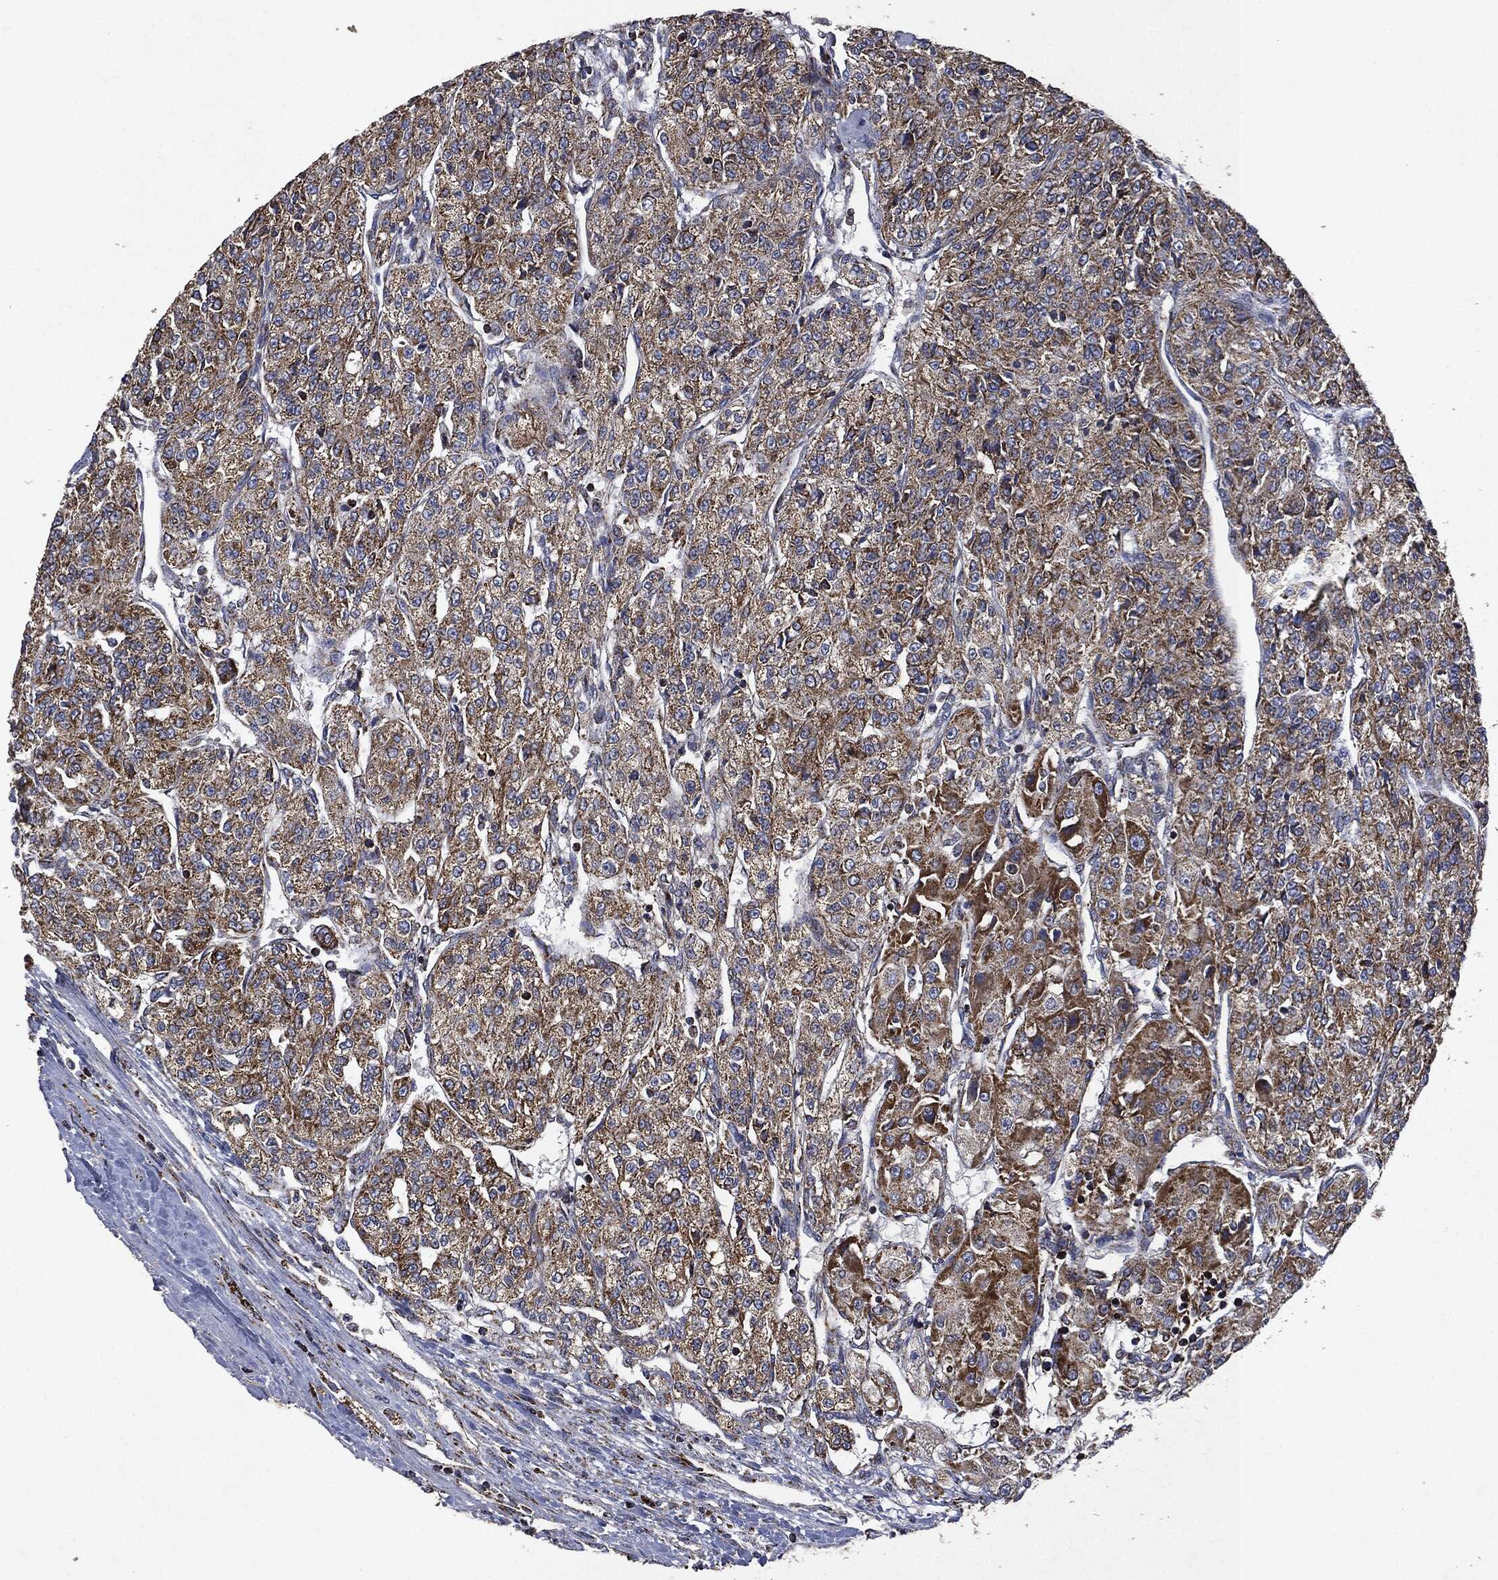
{"staining": {"intensity": "moderate", "quantity": ">75%", "location": "cytoplasmic/membranous"}, "tissue": "renal cancer", "cell_type": "Tumor cells", "image_type": "cancer", "snomed": [{"axis": "morphology", "description": "Adenocarcinoma, NOS"}, {"axis": "topography", "description": "Kidney"}], "caption": "Renal adenocarcinoma tissue exhibits moderate cytoplasmic/membranous staining in approximately >75% of tumor cells The protein of interest is shown in brown color, while the nuclei are stained blue.", "gene": "RYK", "patient": {"sex": "female", "age": 63}}